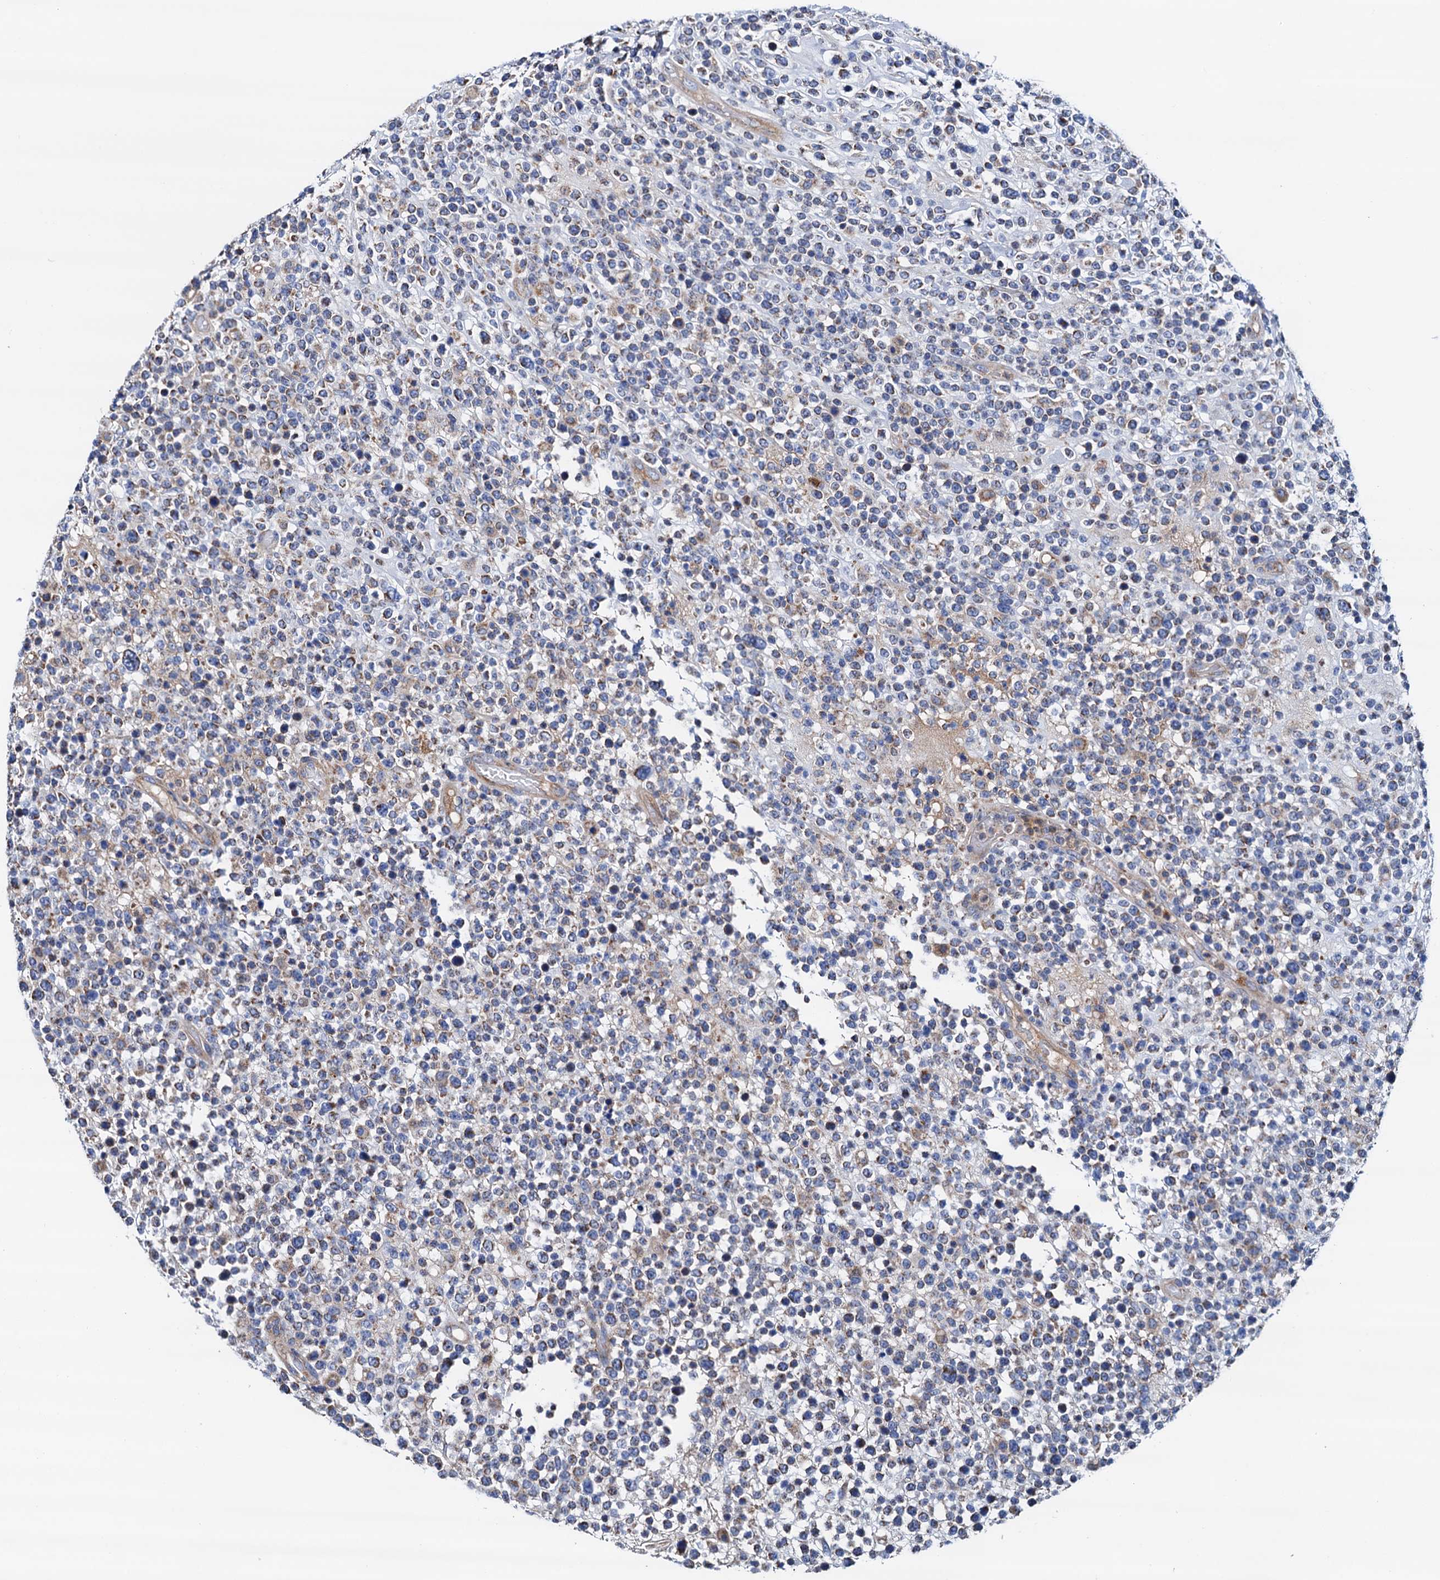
{"staining": {"intensity": "negative", "quantity": "none", "location": "none"}, "tissue": "lymphoma", "cell_type": "Tumor cells", "image_type": "cancer", "snomed": [{"axis": "morphology", "description": "Malignant lymphoma, non-Hodgkin's type, High grade"}, {"axis": "topography", "description": "Colon"}], "caption": "High magnification brightfield microscopy of high-grade malignant lymphoma, non-Hodgkin's type stained with DAB (3,3'-diaminobenzidine) (brown) and counterstained with hematoxylin (blue): tumor cells show no significant positivity.", "gene": "RASSF9", "patient": {"sex": "female", "age": 53}}